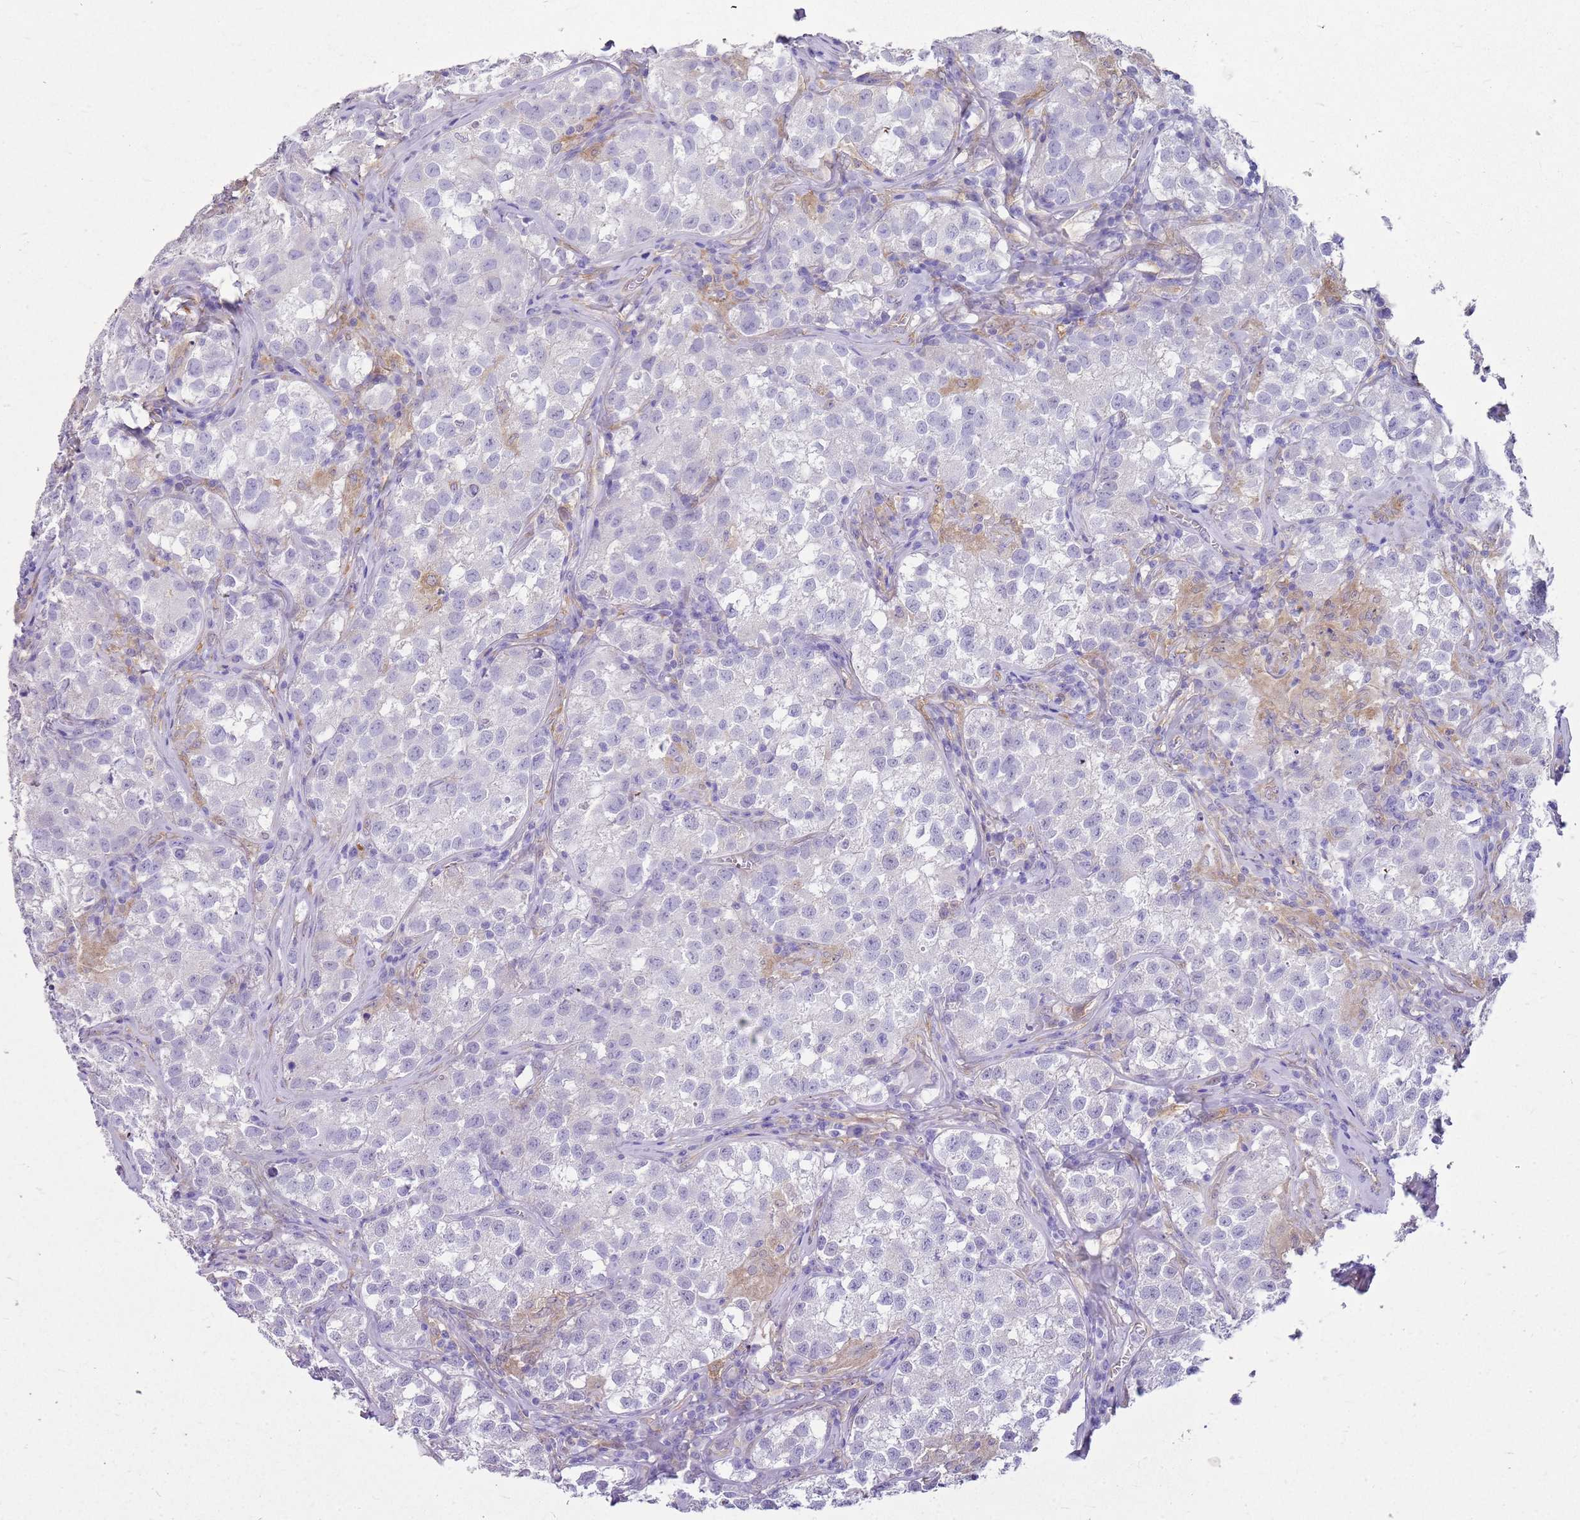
{"staining": {"intensity": "negative", "quantity": "none", "location": "none"}, "tissue": "testis cancer", "cell_type": "Tumor cells", "image_type": "cancer", "snomed": [{"axis": "morphology", "description": "Seminoma, NOS"}, {"axis": "morphology", "description": "Carcinoma, Embryonal, NOS"}, {"axis": "topography", "description": "Testis"}], "caption": "High magnification brightfield microscopy of testis embryonal carcinoma stained with DAB (brown) and counterstained with hematoxylin (blue): tumor cells show no significant expression.", "gene": "HSPB1", "patient": {"sex": "male", "age": 43}}